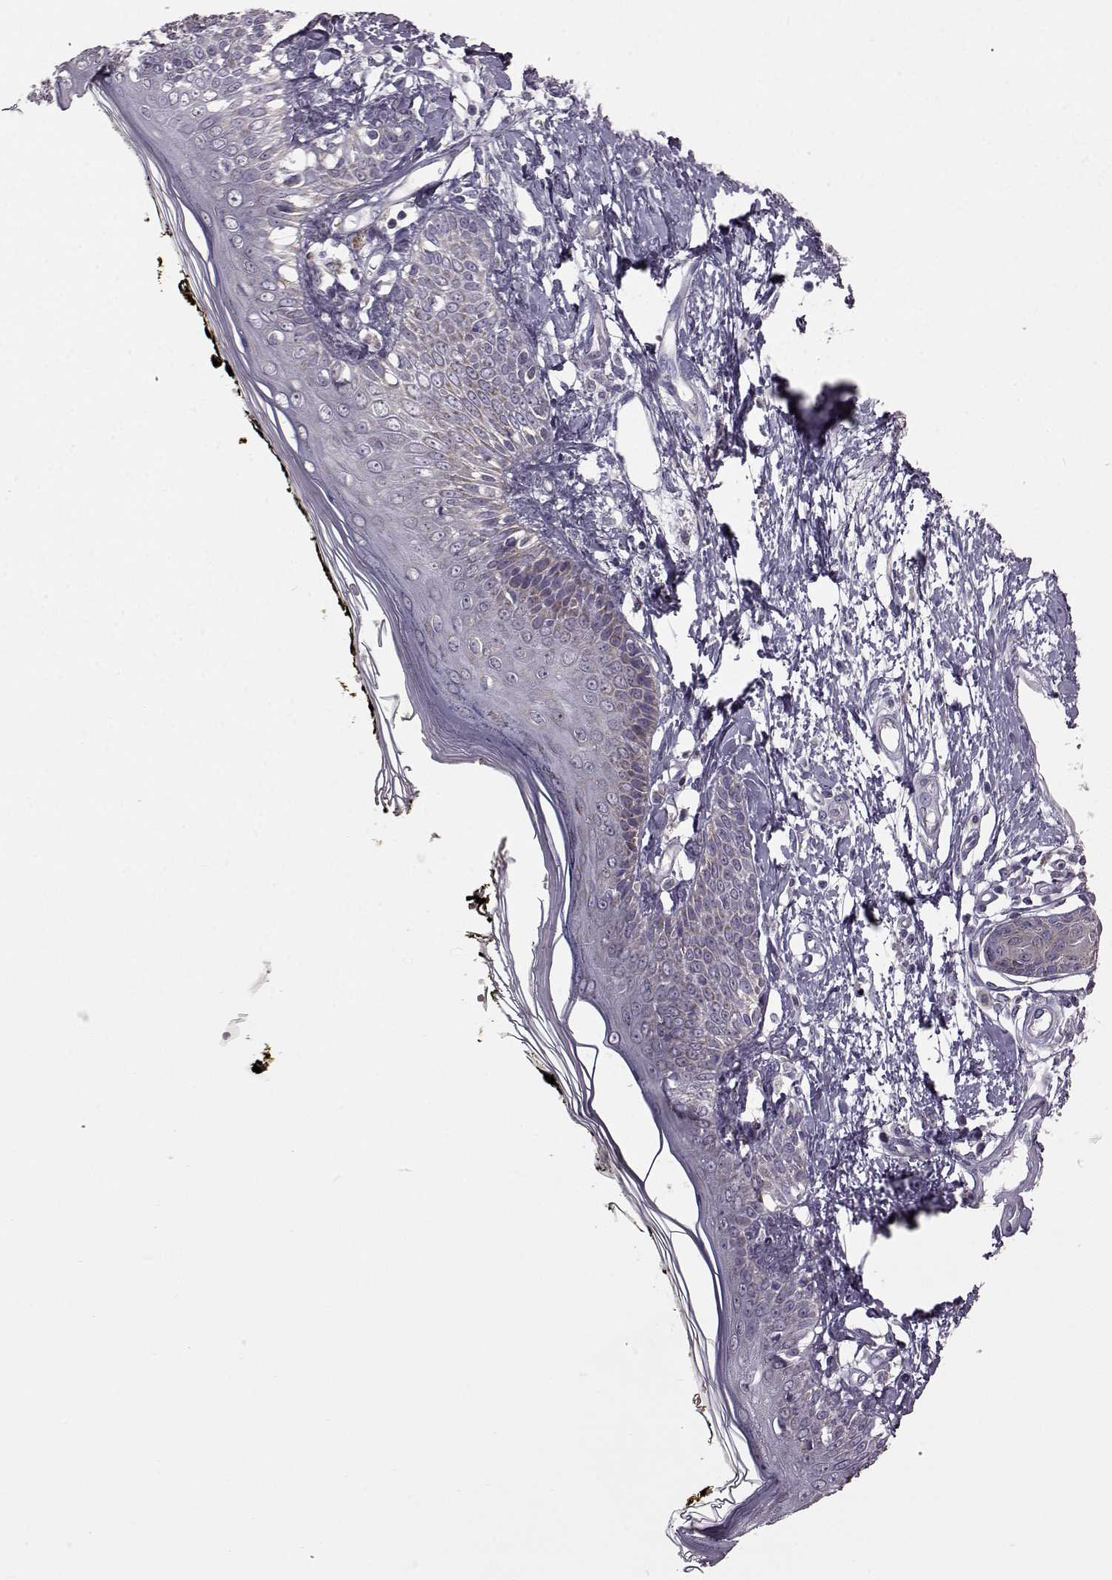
{"staining": {"intensity": "negative", "quantity": "none", "location": "none"}, "tissue": "skin", "cell_type": "Fibroblasts", "image_type": "normal", "snomed": [{"axis": "morphology", "description": "Normal tissue, NOS"}, {"axis": "topography", "description": "Skin"}], "caption": "The immunohistochemistry micrograph has no significant expression in fibroblasts of skin.", "gene": "ATP5MF", "patient": {"sex": "male", "age": 76}}